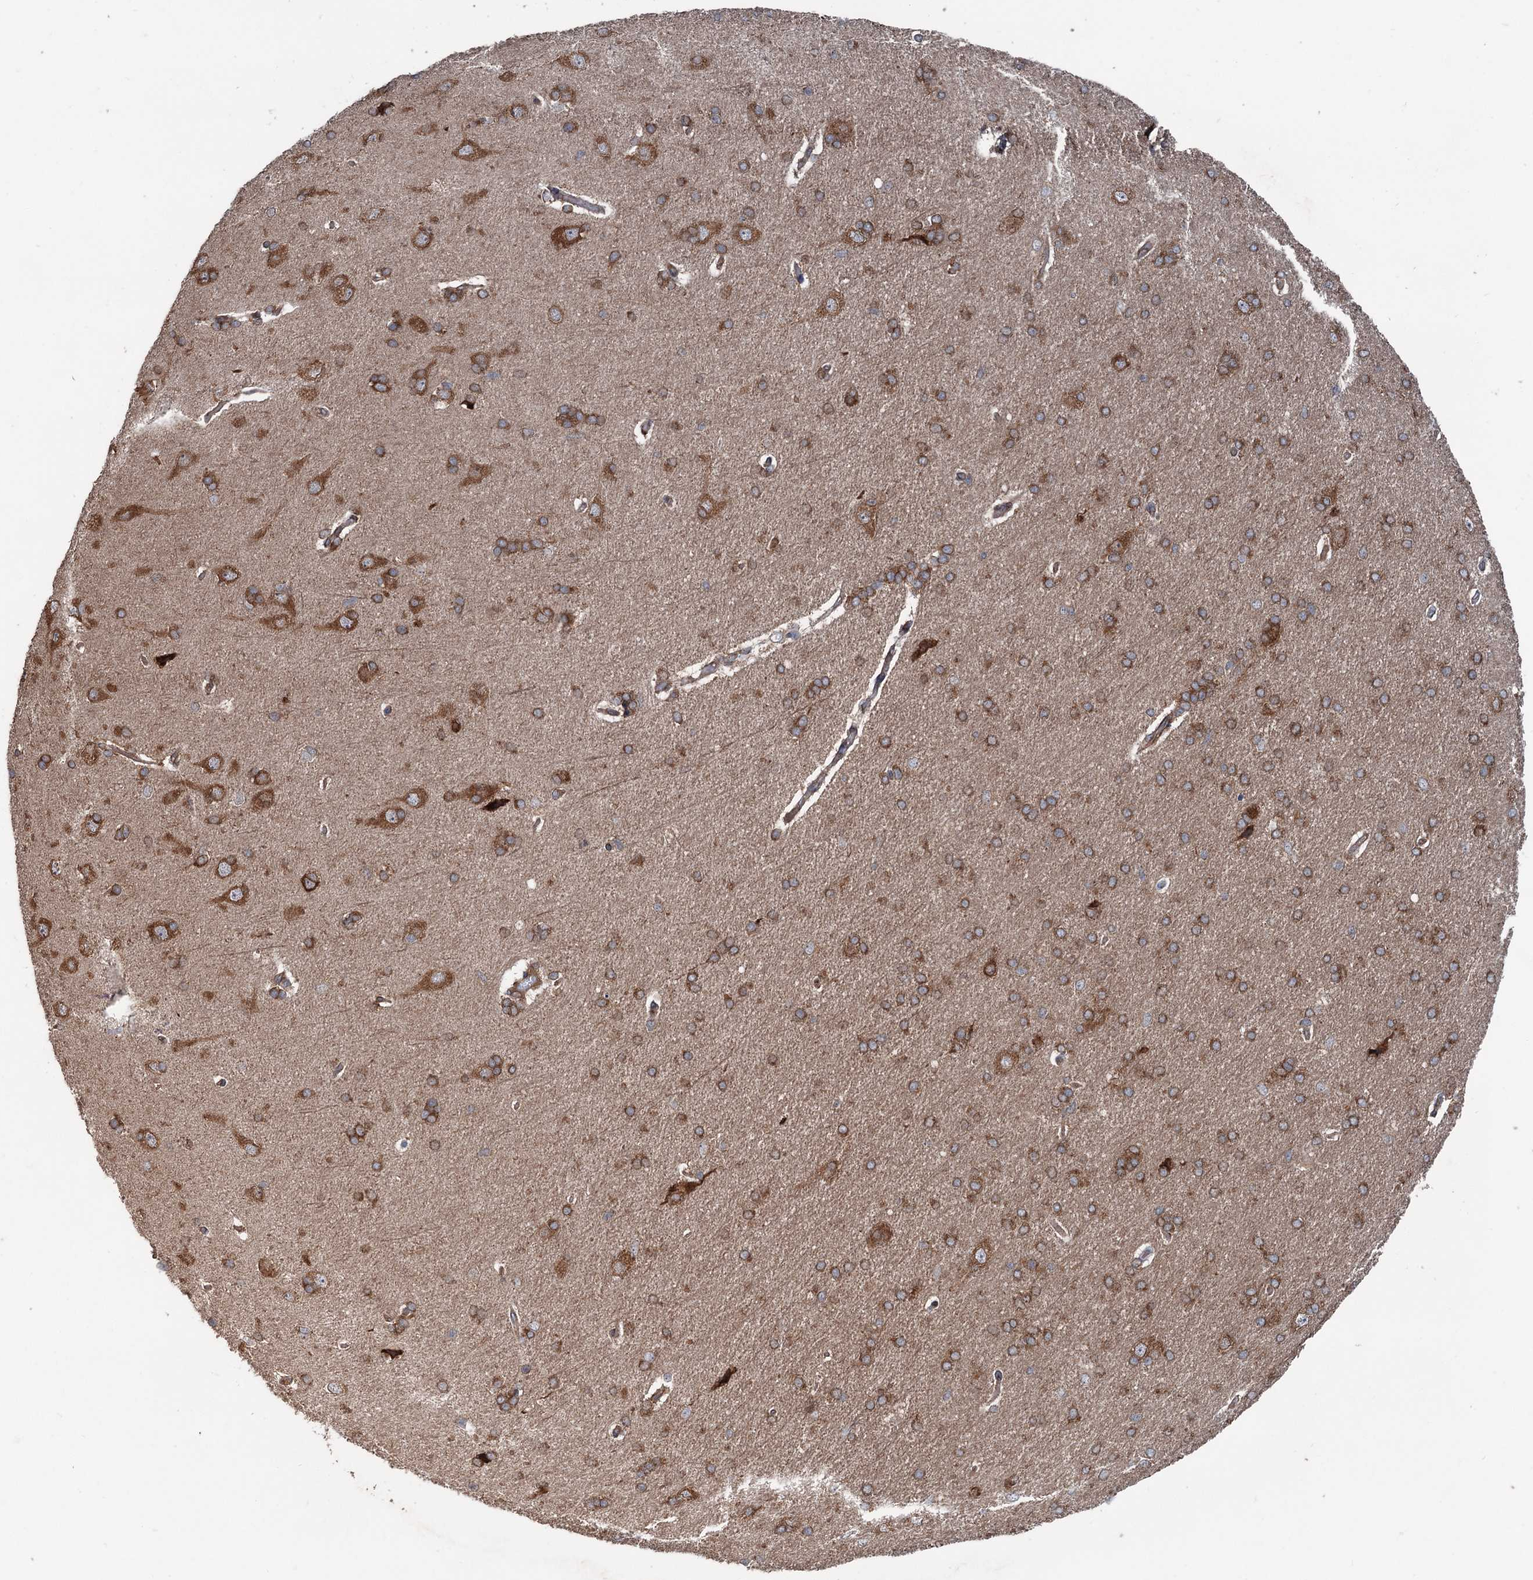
{"staining": {"intensity": "moderate", "quantity": ">75%", "location": "cytoplasmic/membranous"}, "tissue": "cerebral cortex", "cell_type": "Endothelial cells", "image_type": "normal", "snomed": [{"axis": "morphology", "description": "Normal tissue, NOS"}, {"axis": "topography", "description": "Cerebral cortex"}], "caption": "Moderate cytoplasmic/membranous protein positivity is seen in approximately >75% of endothelial cells in cerebral cortex. (IHC, brightfield microscopy, high magnification).", "gene": "RNF214", "patient": {"sex": "male", "age": 62}}